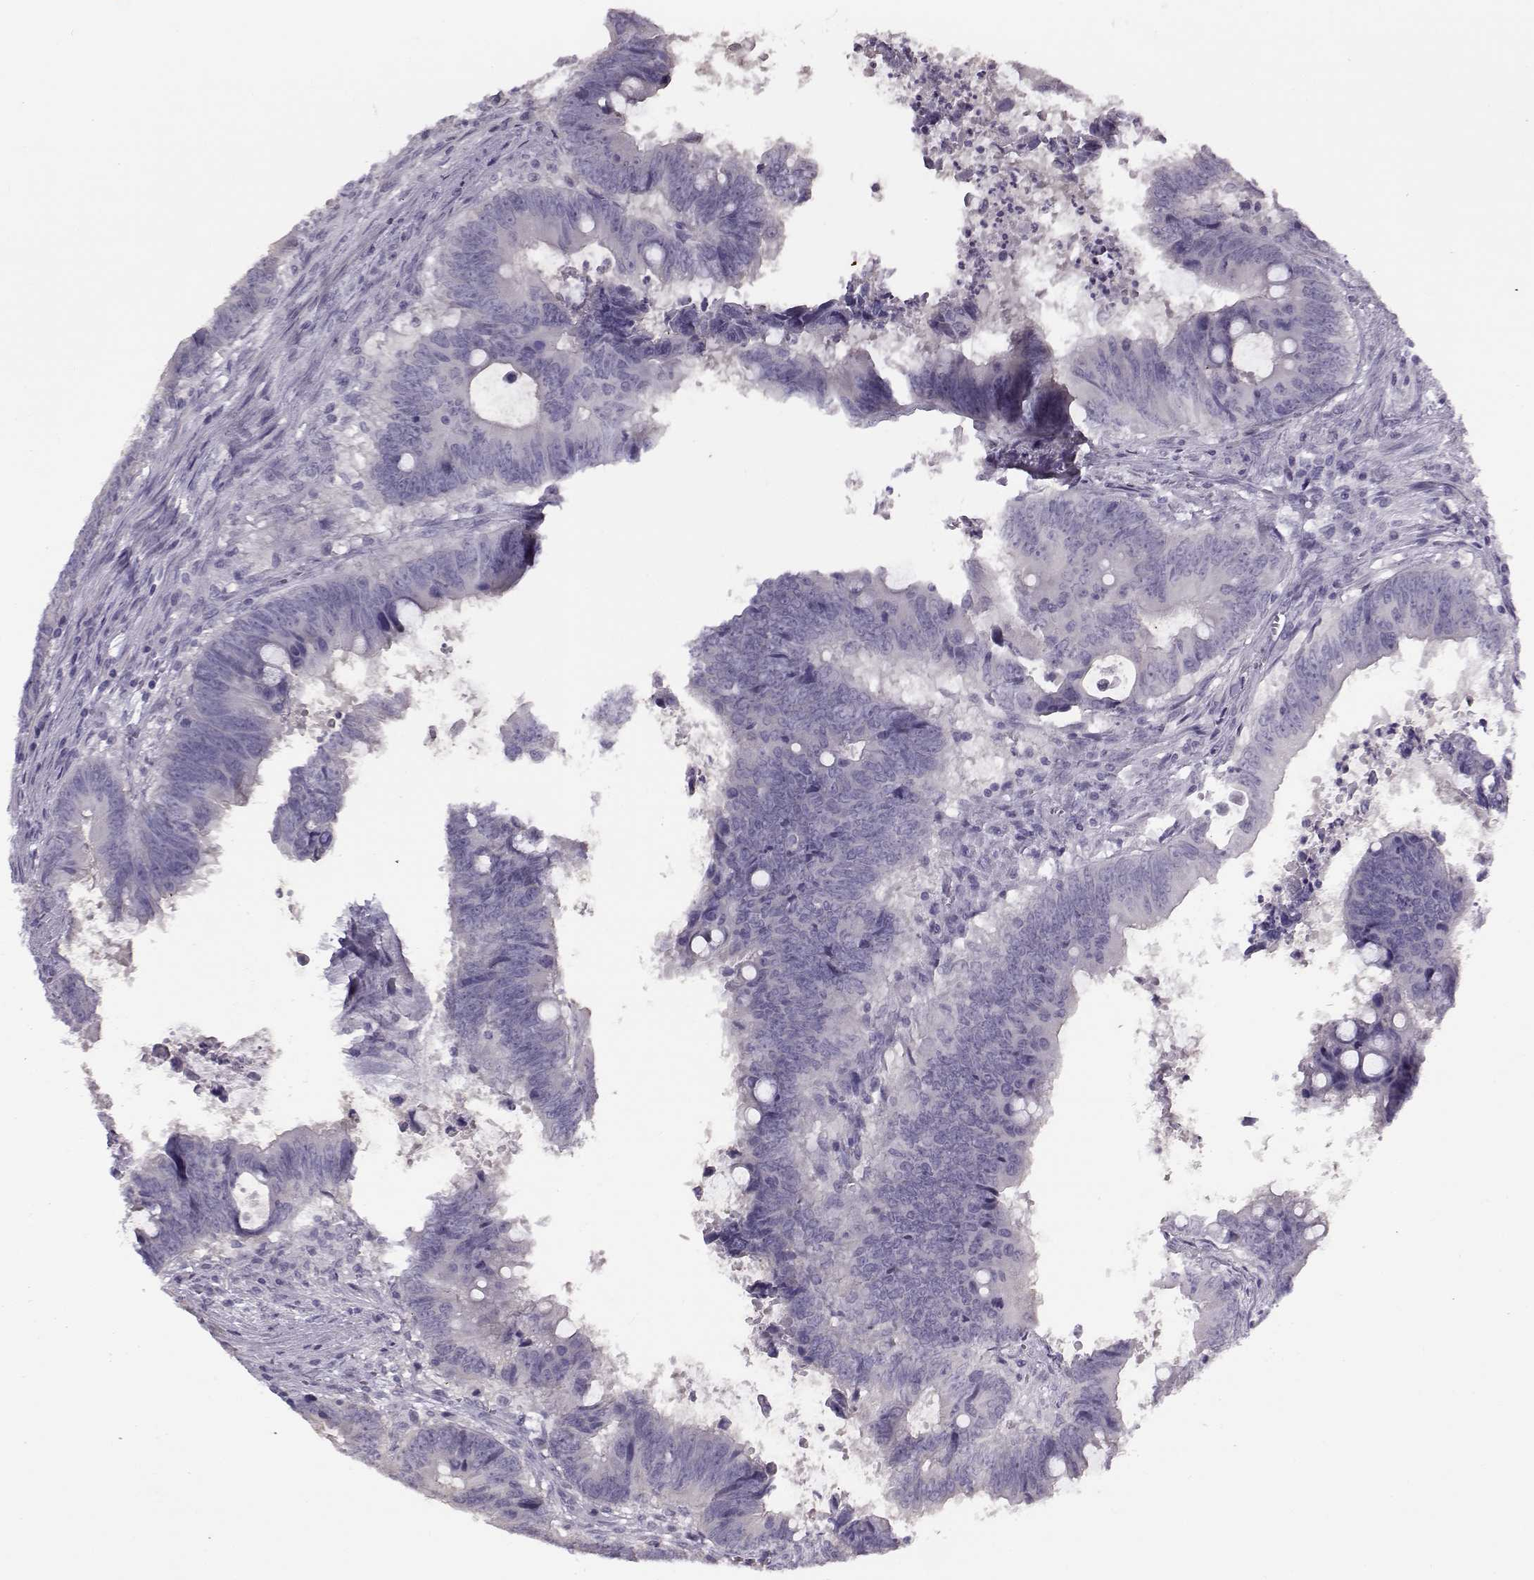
{"staining": {"intensity": "negative", "quantity": "none", "location": "none"}, "tissue": "colorectal cancer", "cell_type": "Tumor cells", "image_type": "cancer", "snomed": [{"axis": "morphology", "description": "Adenocarcinoma, NOS"}, {"axis": "topography", "description": "Colon"}], "caption": "Image shows no protein positivity in tumor cells of colorectal cancer (adenocarcinoma) tissue.", "gene": "TEX55", "patient": {"sex": "female", "age": 82}}